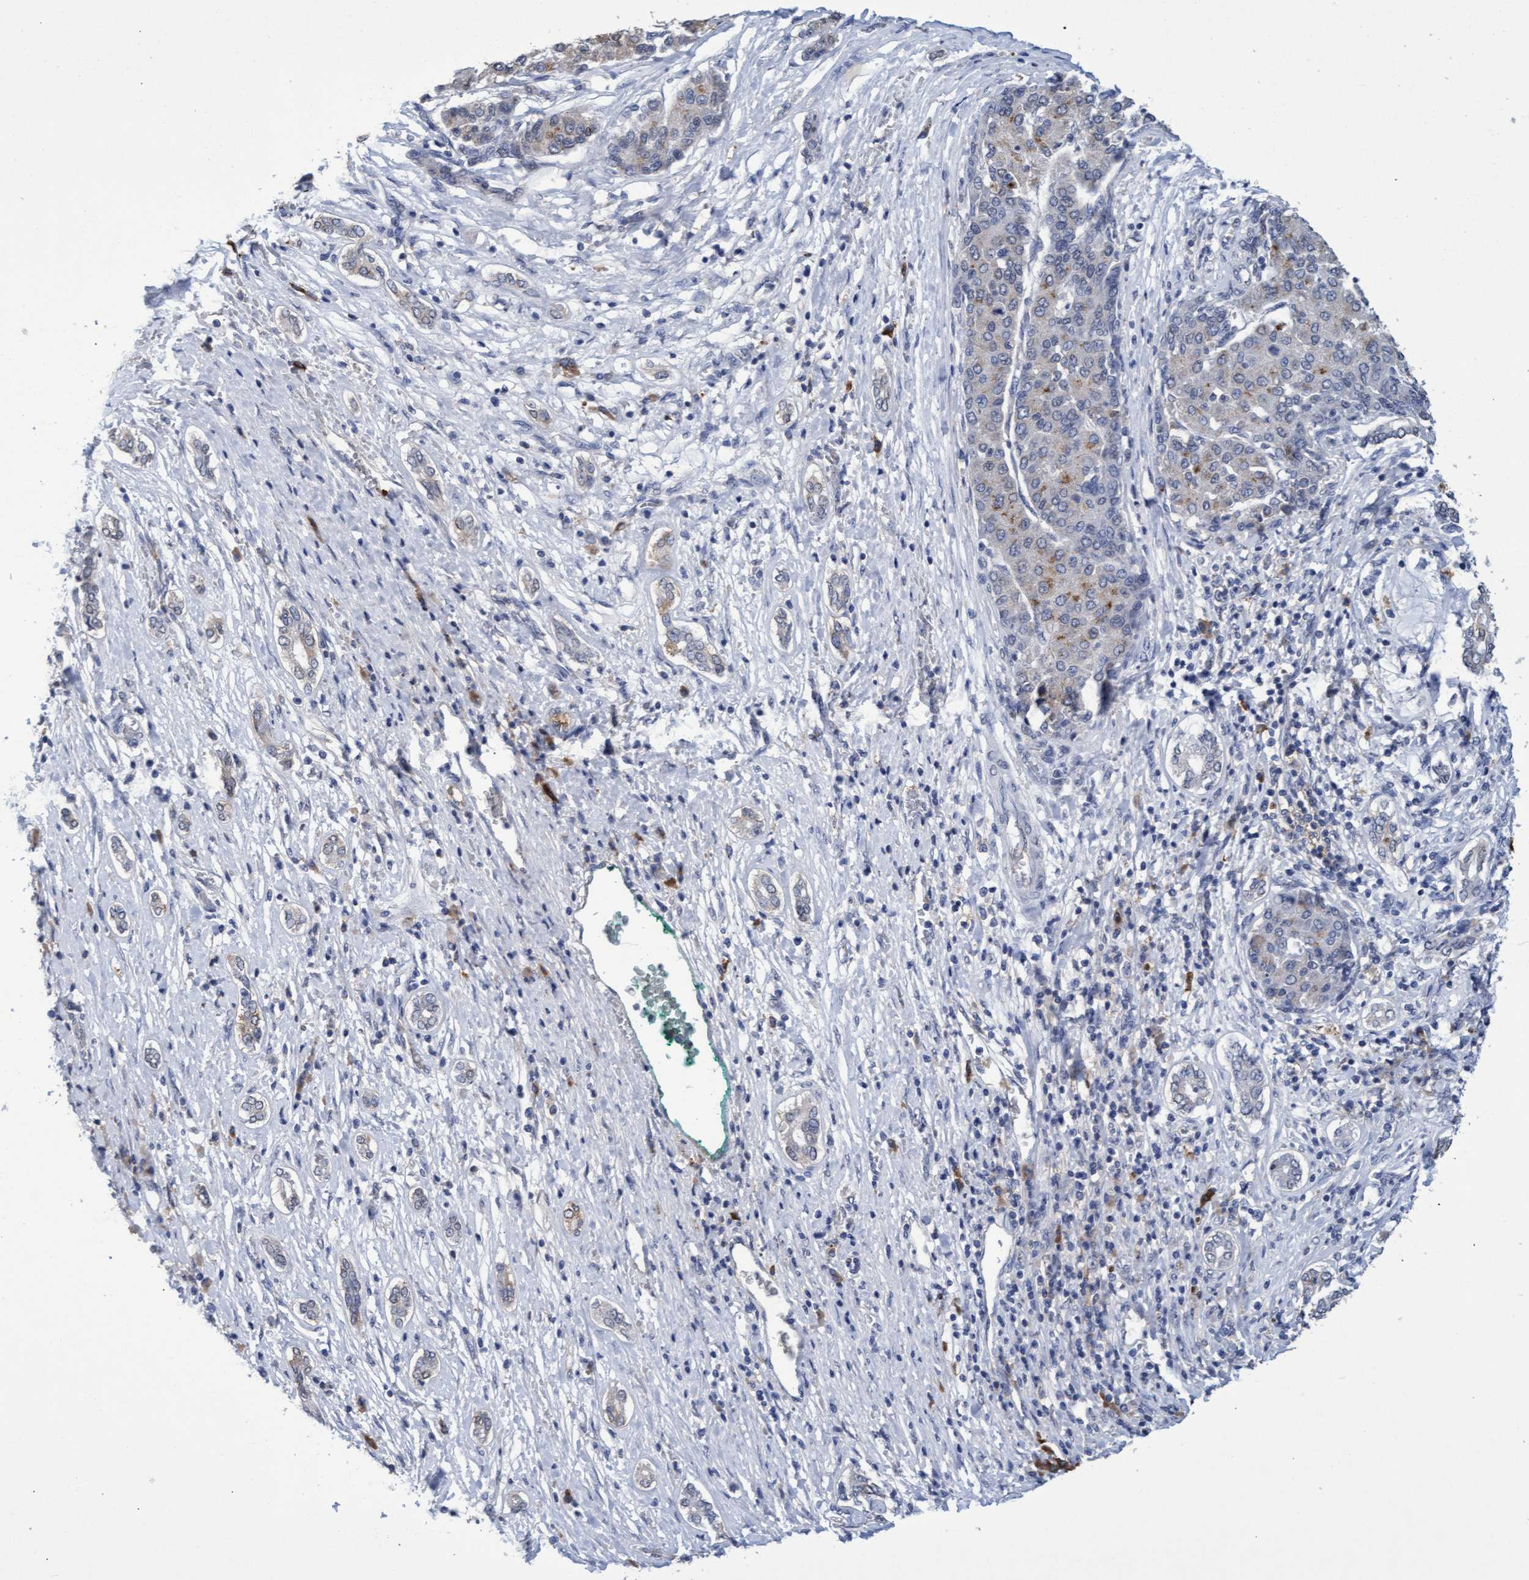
{"staining": {"intensity": "moderate", "quantity": "<25%", "location": "cytoplasmic/membranous"}, "tissue": "liver cancer", "cell_type": "Tumor cells", "image_type": "cancer", "snomed": [{"axis": "morphology", "description": "Carcinoma, Hepatocellular, NOS"}, {"axis": "topography", "description": "Liver"}], "caption": "Immunohistochemistry photomicrograph of human liver hepatocellular carcinoma stained for a protein (brown), which demonstrates low levels of moderate cytoplasmic/membranous expression in approximately <25% of tumor cells.", "gene": "GPR39", "patient": {"sex": "male", "age": 65}}